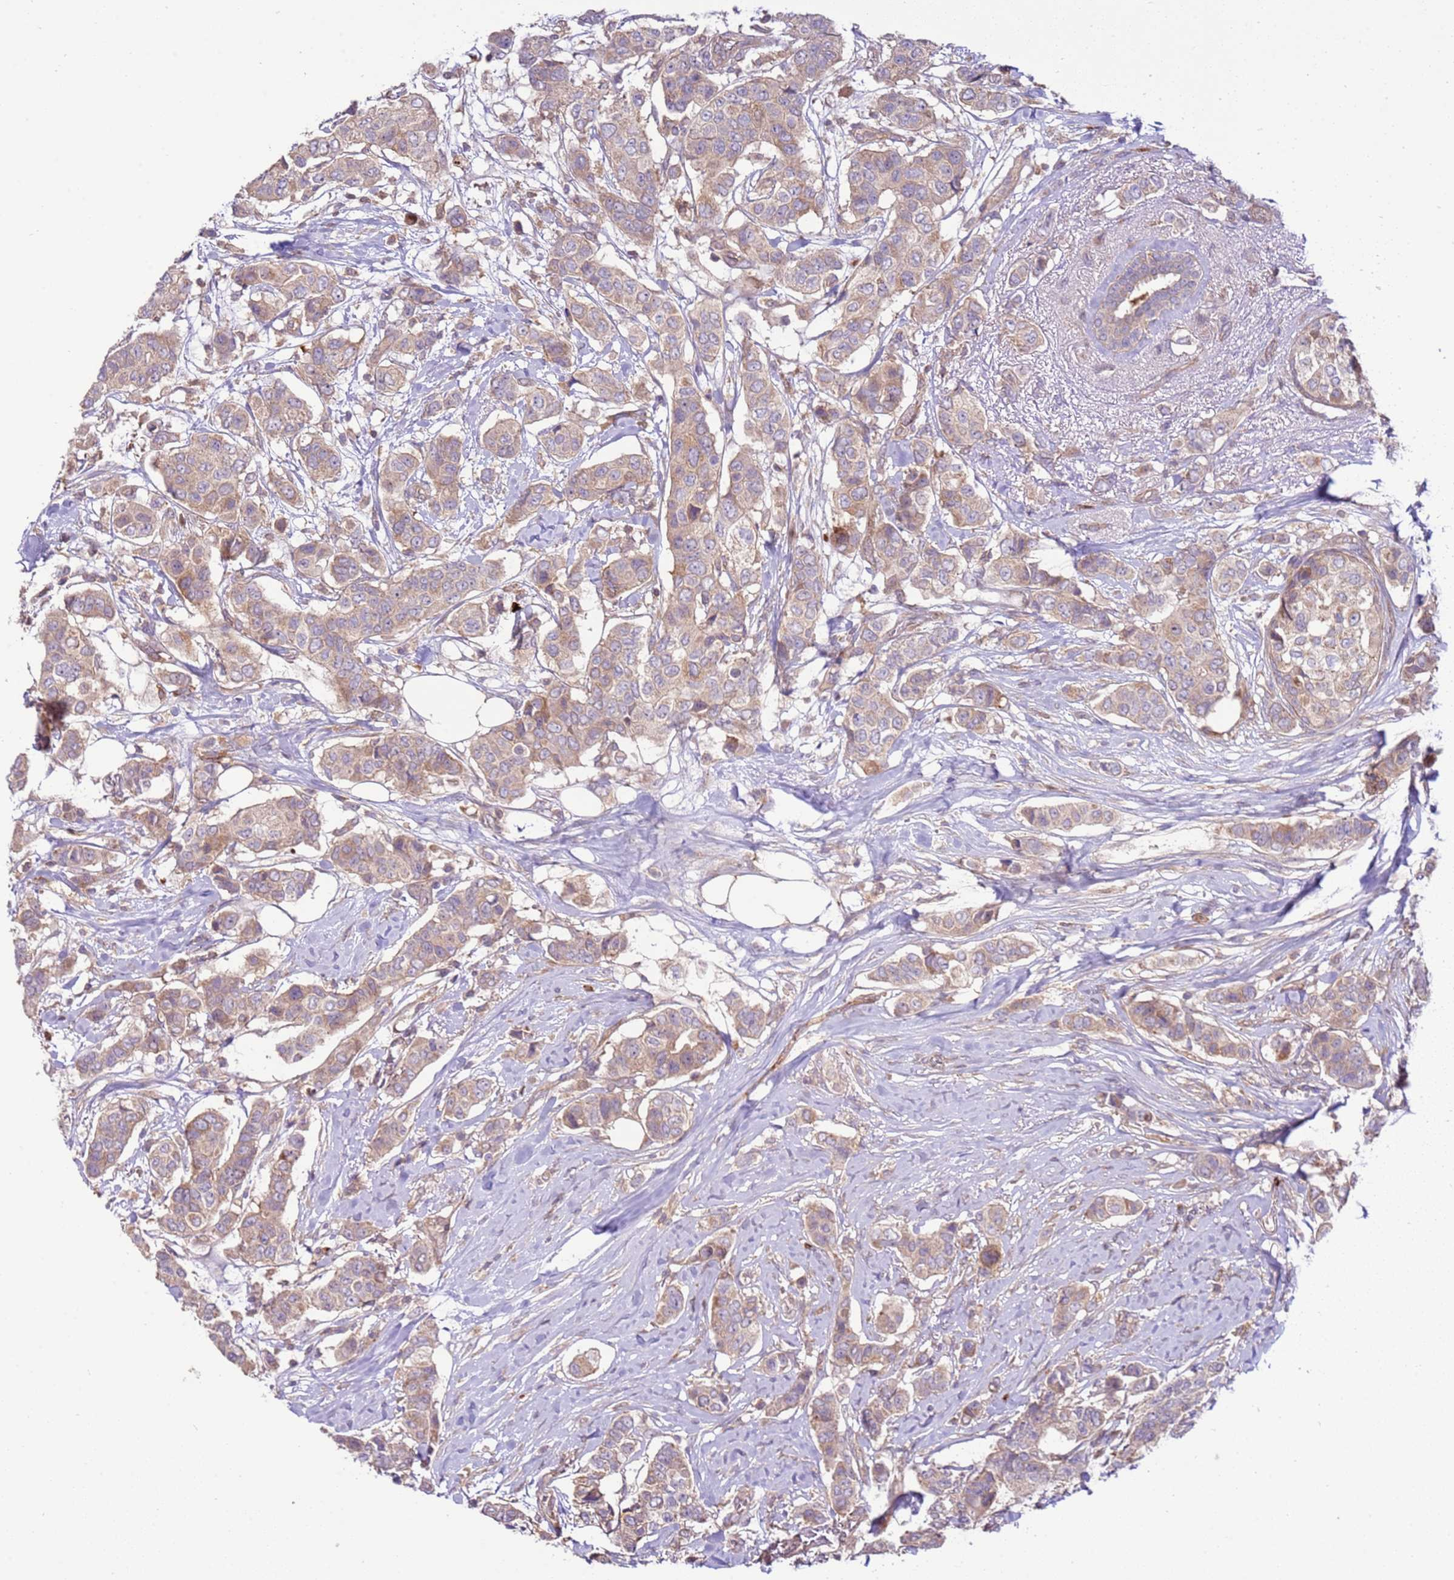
{"staining": {"intensity": "weak", "quantity": "25%-75%", "location": "cytoplasmic/membranous"}, "tissue": "breast cancer", "cell_type": "Tumor cells", "image_type": "cancer", "snomed": [{"axis": "morphology", "description": "Lobular carcinoma"}, {"axis": "topography", "description": "Breast"}], "caption": "An immunohistochemistry (IHC) micrograph of neoplastic tissue is shown. Protein staining in brown highlights weak cytoplasmic/membranous positivity in breast cancer within tumor cells.", "gene": "ZNF624", "patient": {"sex": "female", "age": 51}}